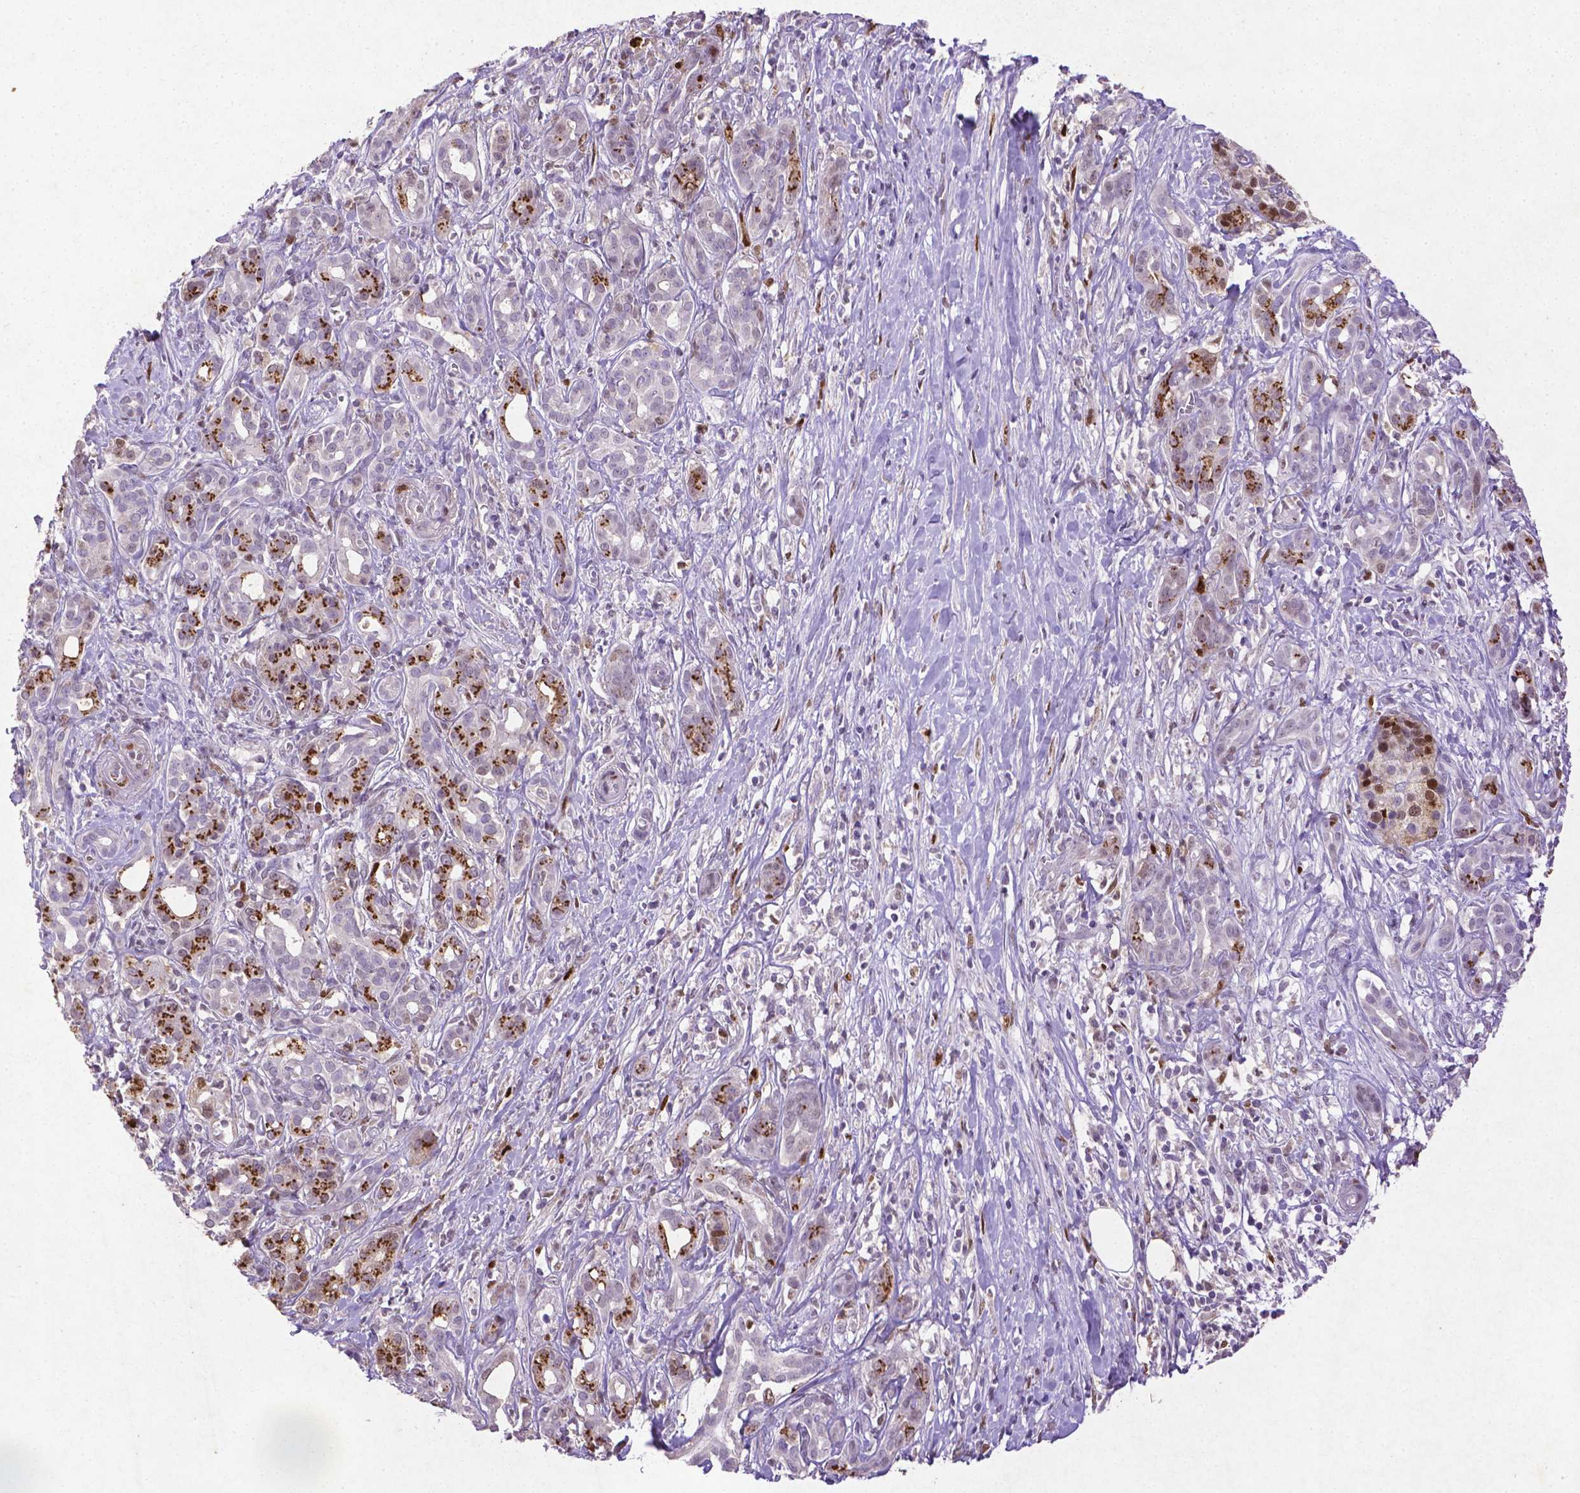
{"staining": {"intensity": "strong", "quantity": ">75%", "location": "cytoplasmic/membranous"}, "tissue": "pancreatic cancer", "cell_type": "Tumor cells", "image_type": "cancer", "snomed": [{"axis": "morphology", "description": "Adenocarcinoma, NOS"}, {"axis": "topography", "description": "Pancreas"}], "caption": "Immunohistochemical staining of pancreatic cancer shows high levels of strong cytoplasmic/membranous protein expression in about >75% of tumor cells.", "gene": "CDKN1A", "patient": {"sex": "male", "age": 61}}